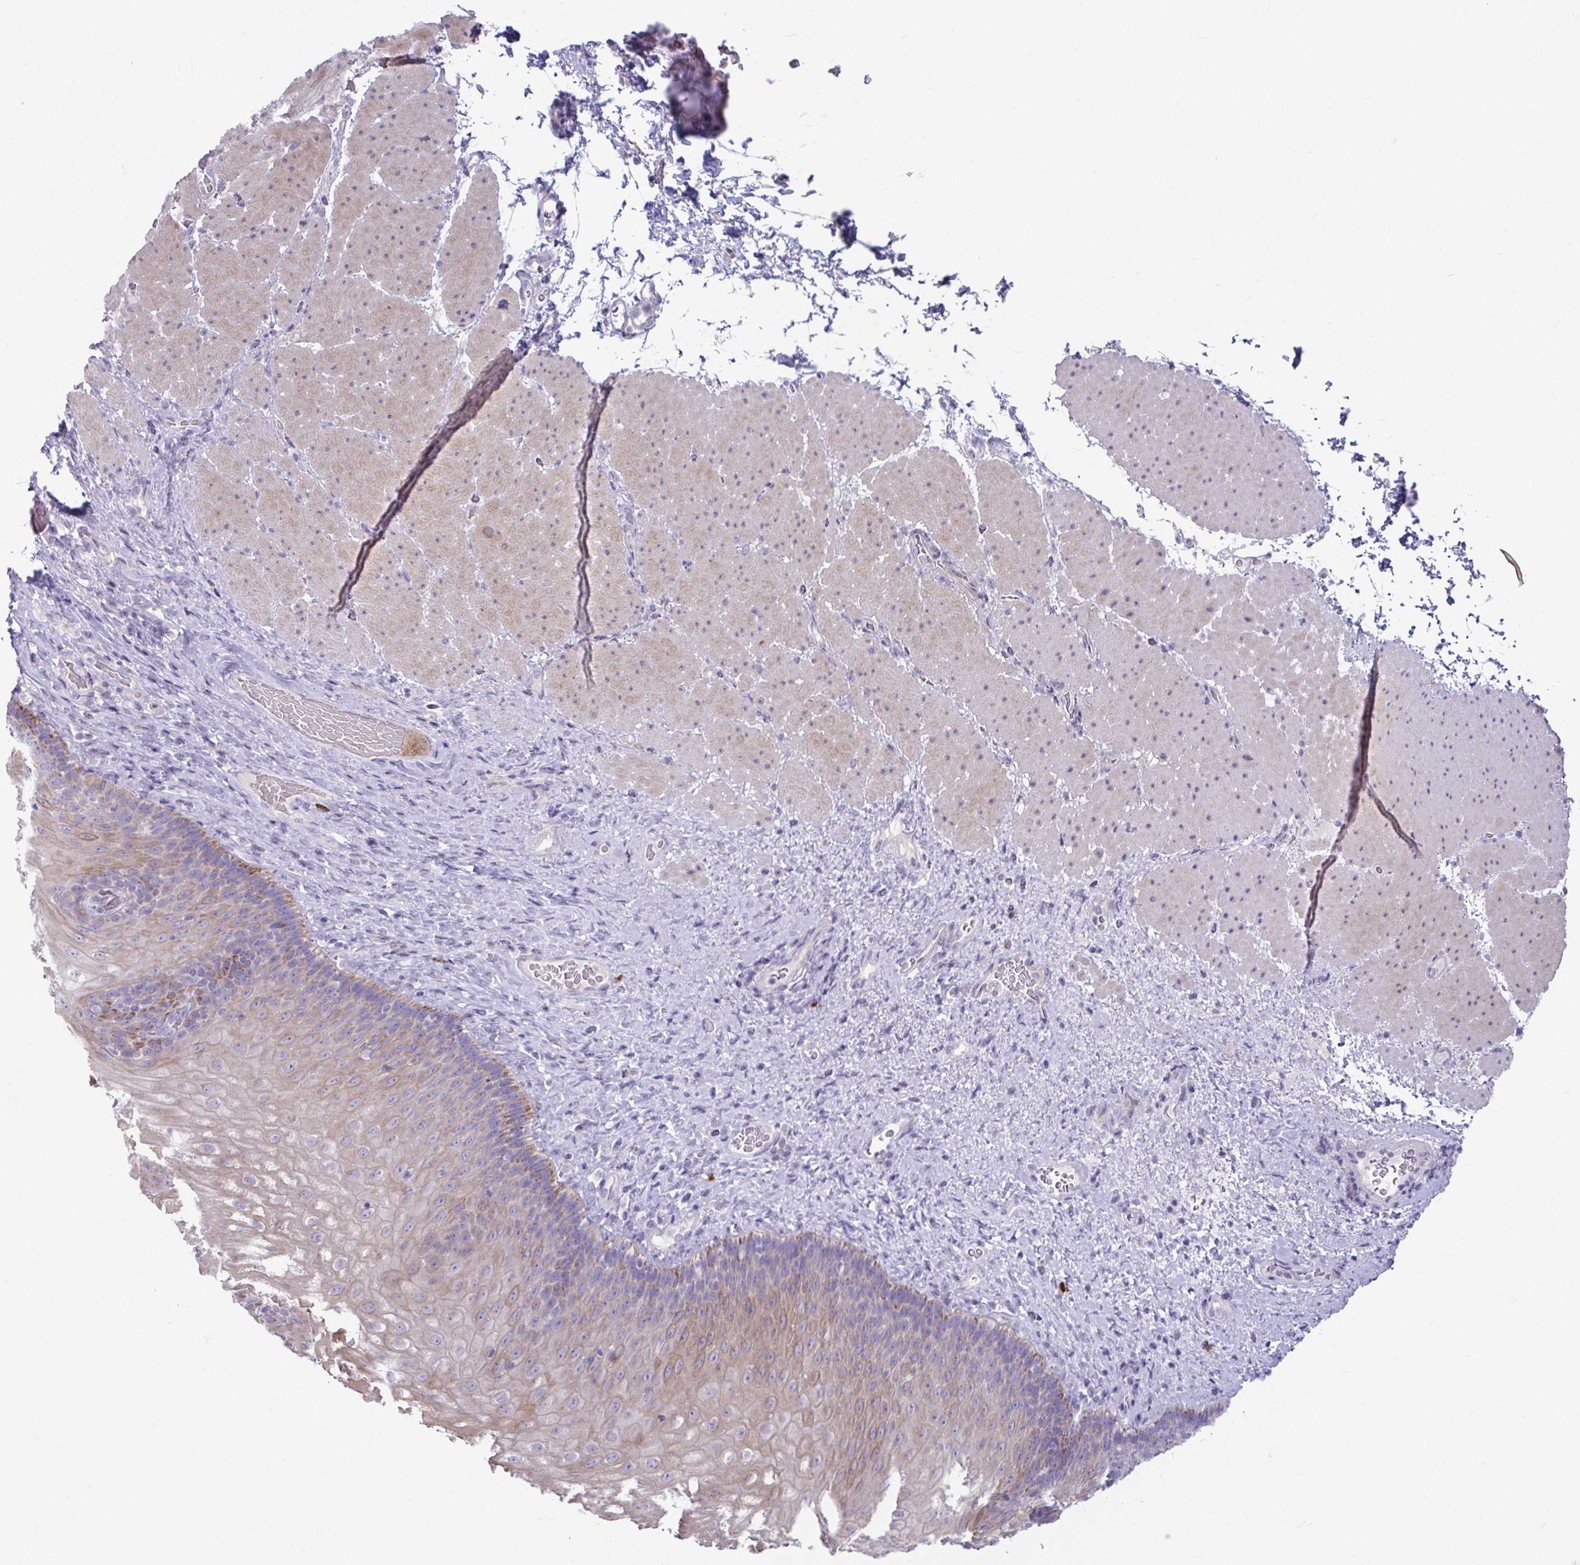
{"staining": {"intensity": "moderate", "quantity": "25%-75%", "location": "cytoplasmic/membranous"}, "tissue": "esophagus", "cell_type": "Squamous epithelial cells", "image_type": "normal", "snomed": [{"axis": "morphology", "description": "Normal tissue, NOS"}, {"axis": "topography", "description": "Esophagus"}], "caption": "Esophagus stained with a brown dye shows moderate cytoplasmic/membranous positive staining in approximately 25%-75% of squamous epithelial cells.", "gene": "MSMO1", "patient": {"sex": "male", "age": 62}}